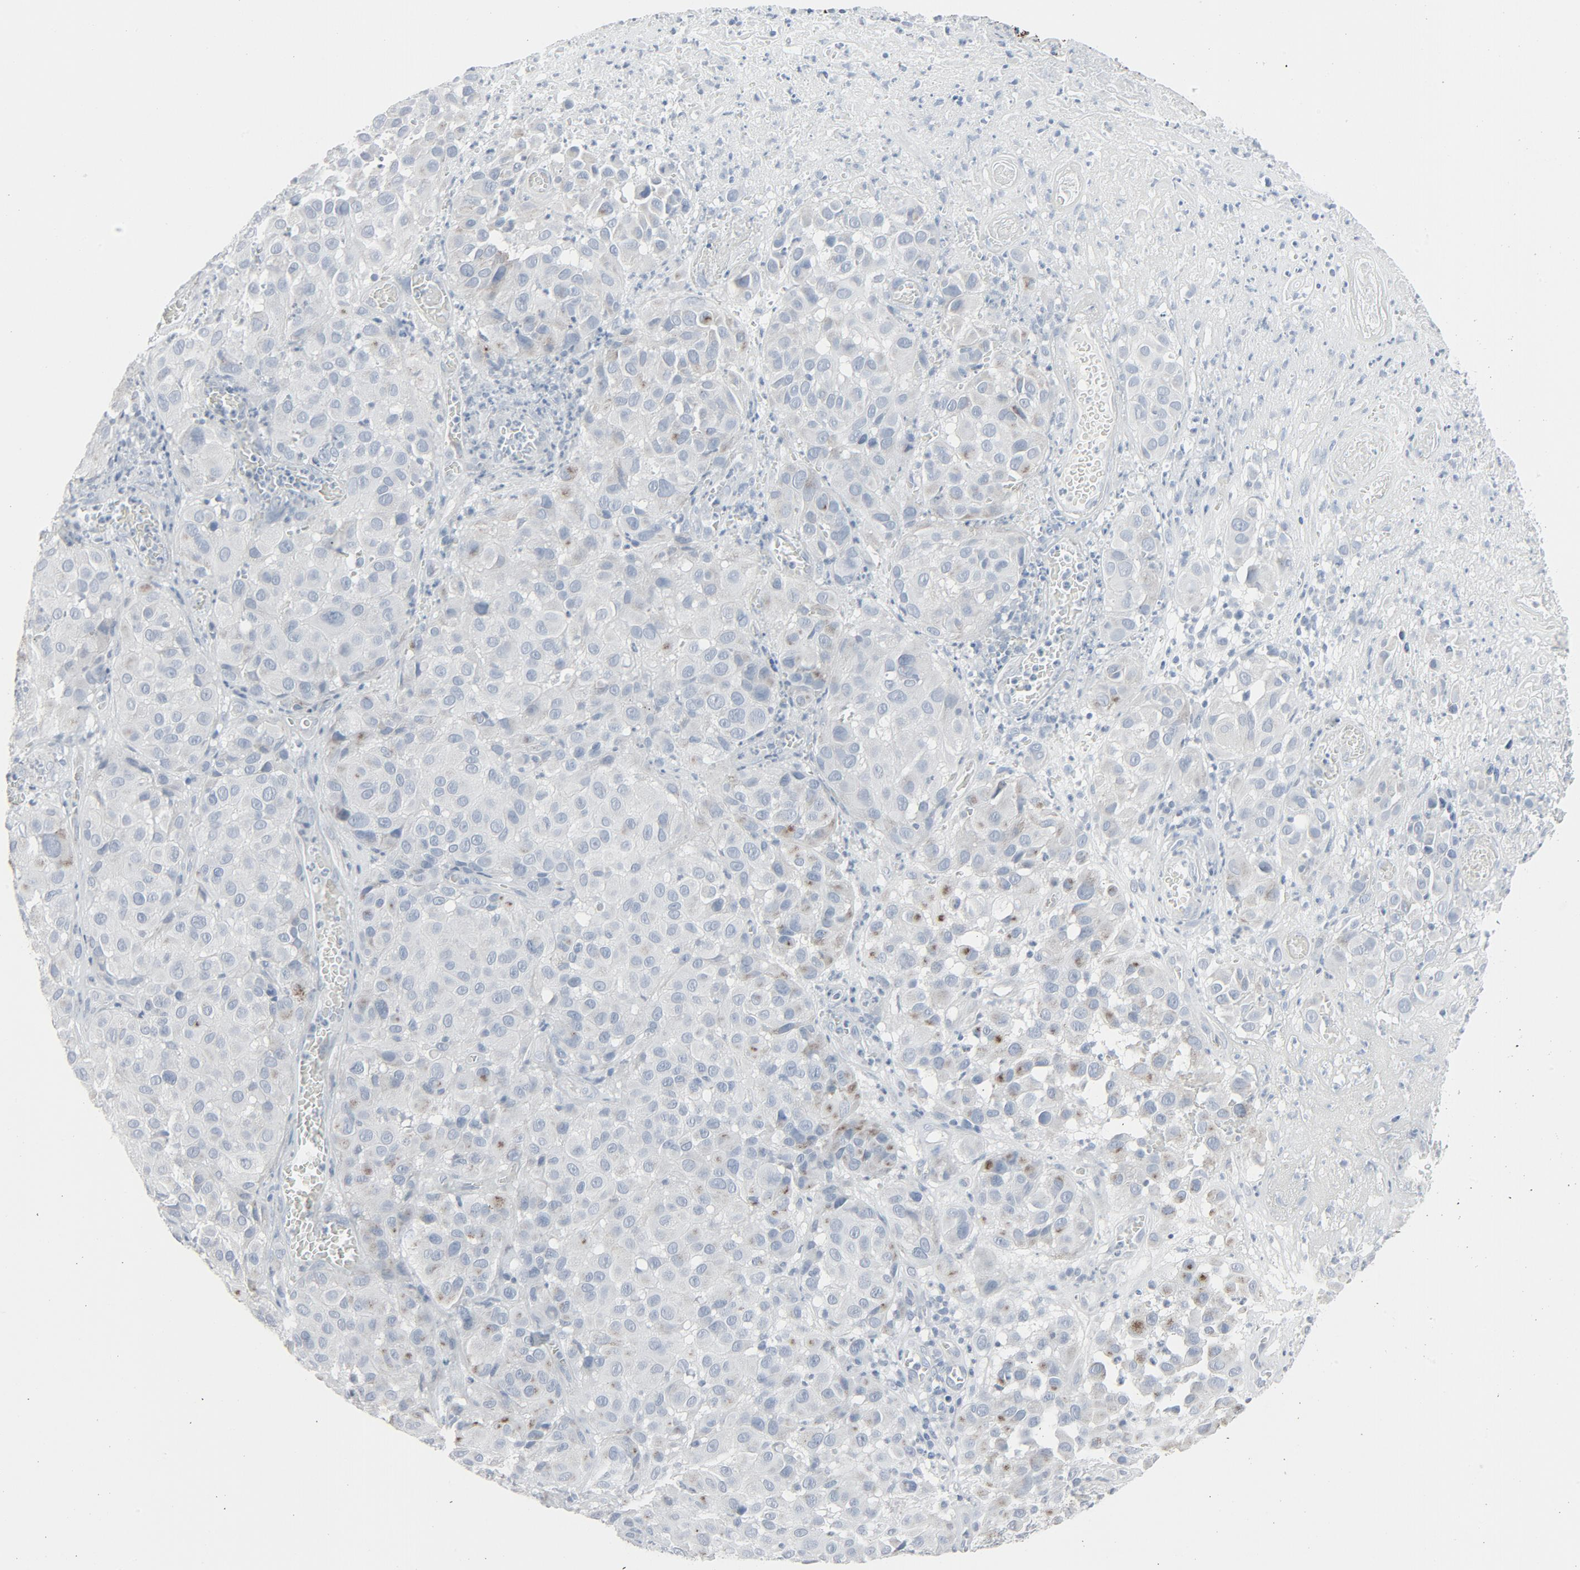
{"staining": {"intensity": "negative", "quantity": "none", "location": "none"}, "tissue": "melanoma", "cell_type": "Tumor cells", "image_type": "cancer", "snomed": [{"axis": "morphology", "description": "Malignant melanoma, NOS"}, {"axis": "topography", "description": "Skin"}], "caption": "This is an immunohistochemistry photomicrograph of human melanoma. There is no expression in tumor cells.", "gene": "FGFR3", "patient": {"sex": "female", "age": 21}}